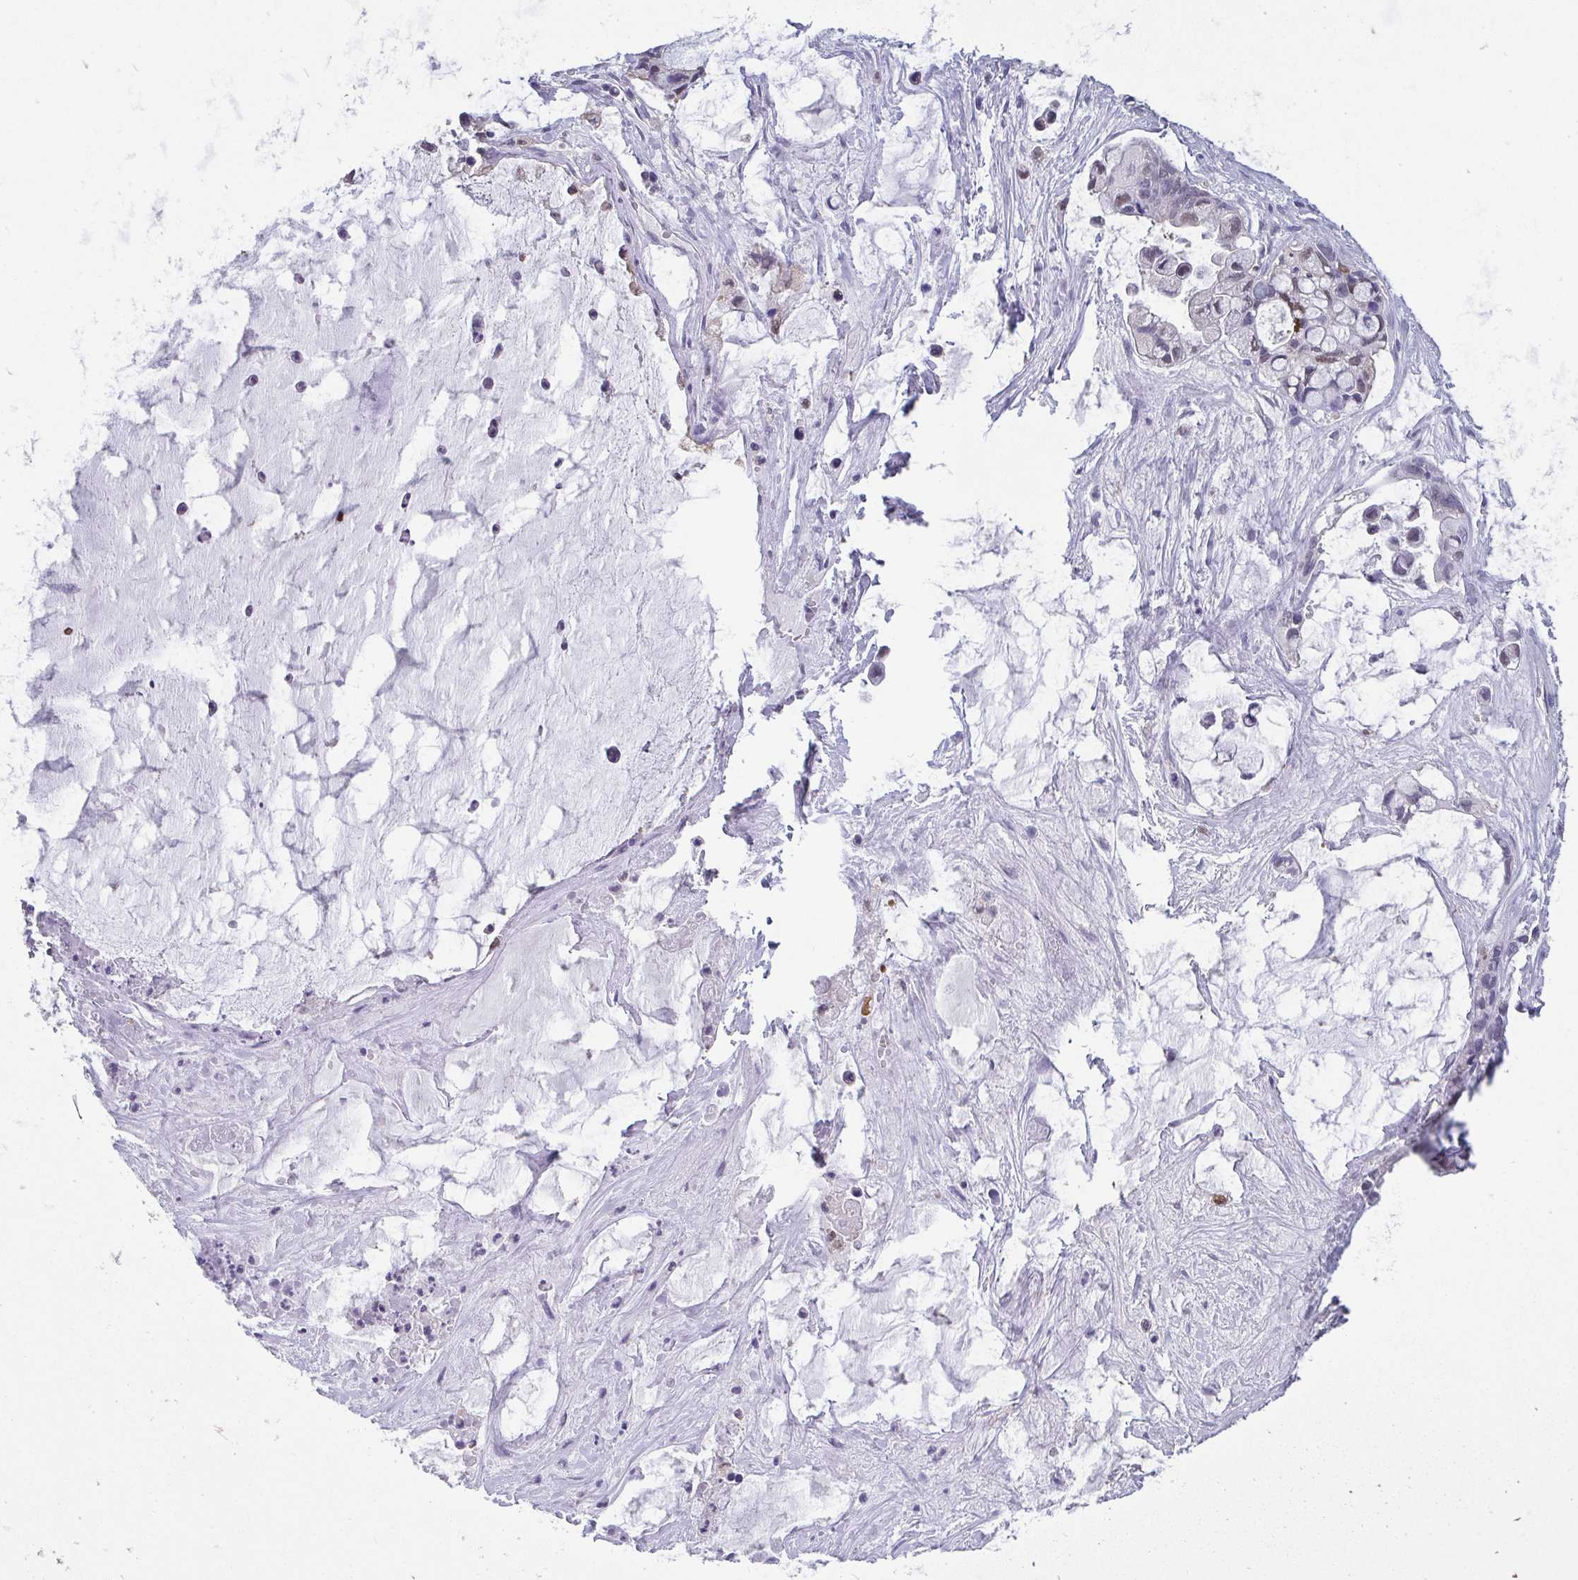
{"staining": {"intensity": "weak", "quantity": "25%-75%", "location": "nuclear"}, "tissue": "ovarian cancer", "cell_type": "Tumor cells", "image_type": "cancer", "snomed": [{"axis": "morphology", "description": "Cystadenocarcinoma, mucinous, NOS"}, {"axis": "topography", "description": "Ovary"}], "caption": "IHC of human ovarian cancer shows low levels of weak nuclear positivity in approximately 25%-75% of tumor cells. Immunohistochemistry stains the protein in brown and the nuclei are stained blue.", "gene": "IDH1", "patient": {"sex": "female", "age": 63}}